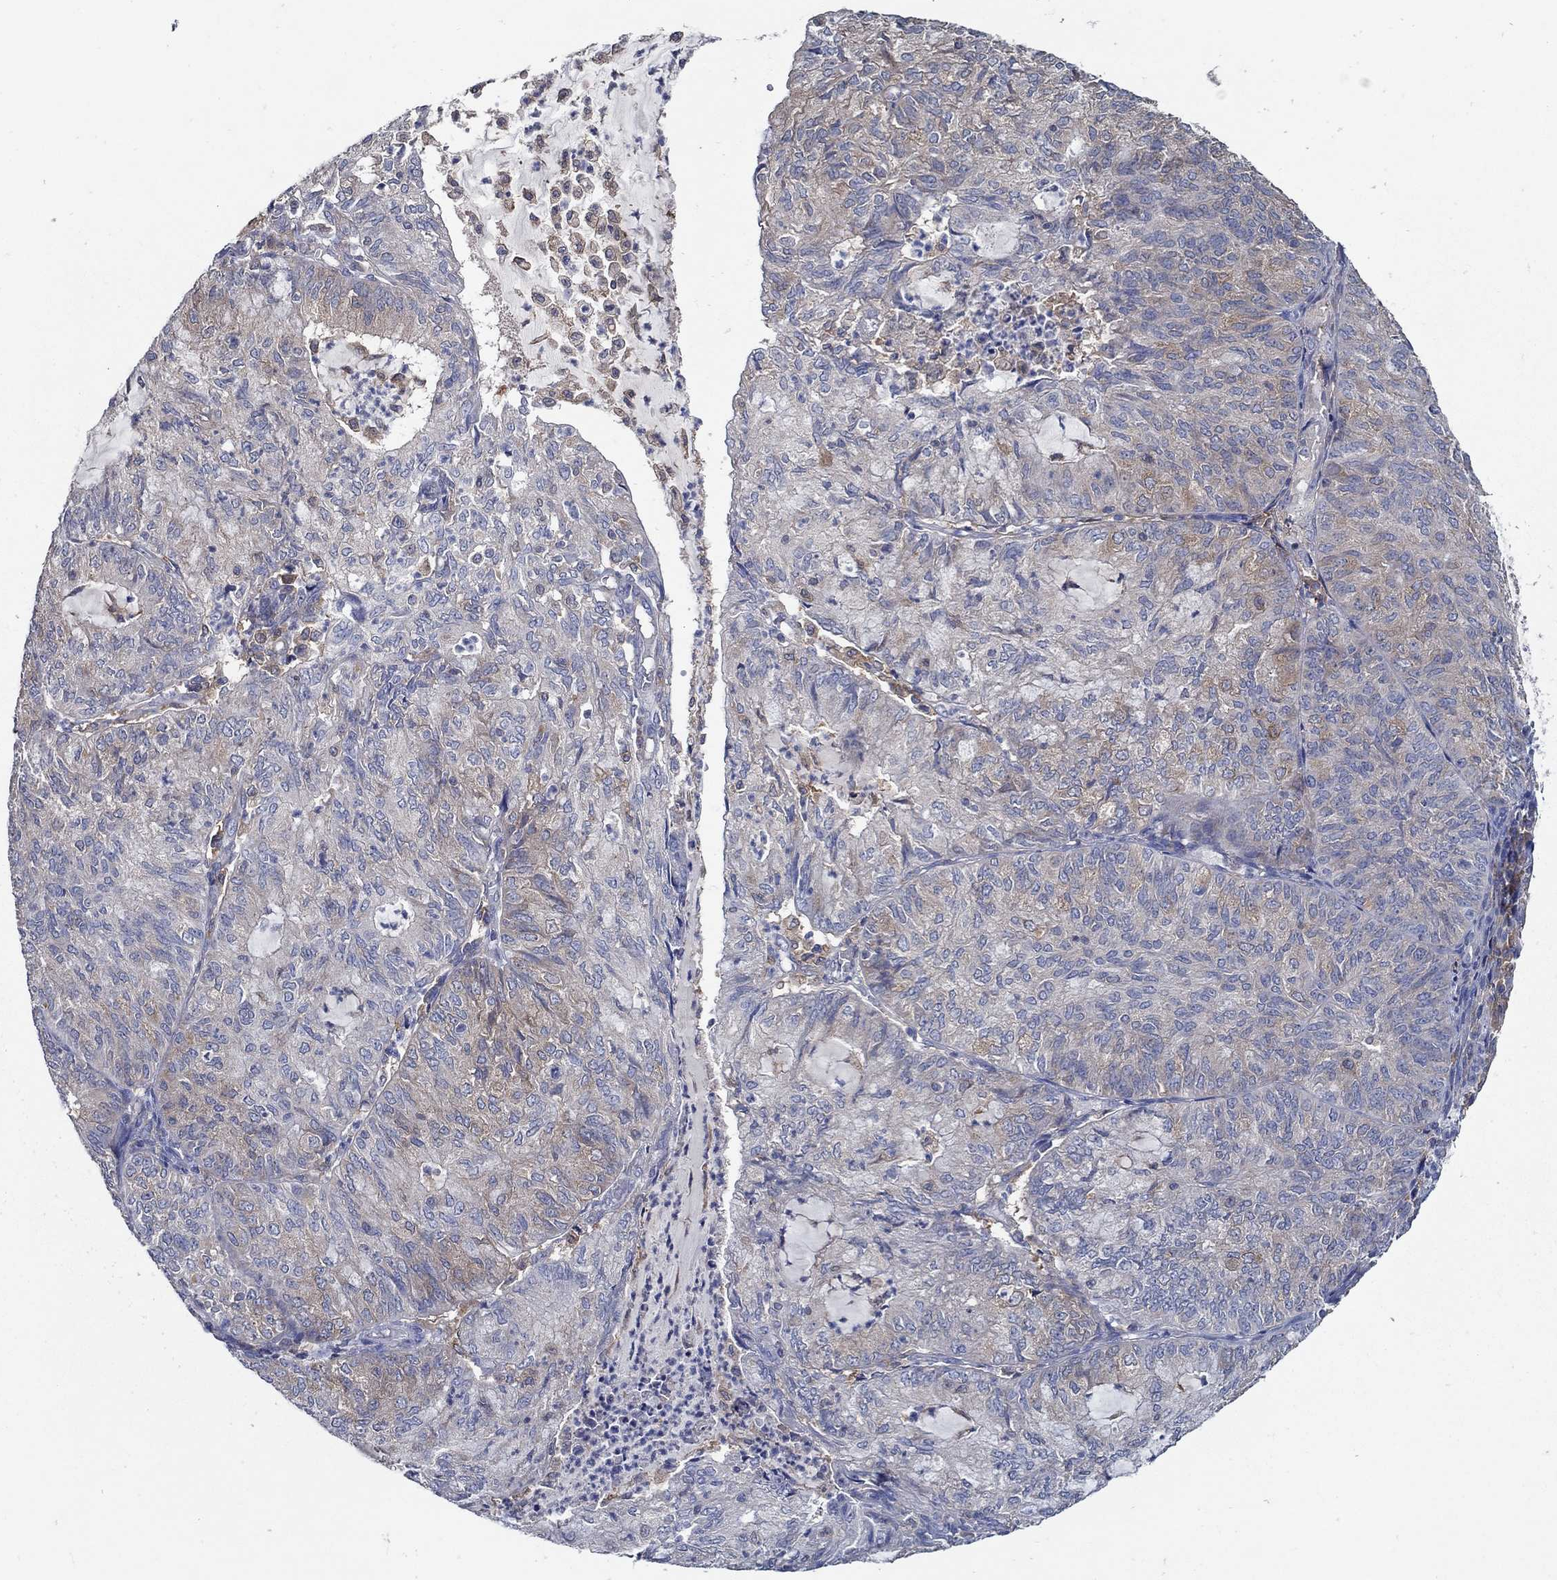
{"staining": {"intensity": "weak", "quantity": "<25%", "location": "cytoplasmic/membranous"}, "tissue": "endometrial cancer", "cell_type": "Tumor cells", "image_type": "cancer", "snomed": [{"axis": "morphology", "description": "Adenocarcinoma, NOS"}, {"axis": "topography", "description": "Endometrium"}], "caption": "A micrograph of human adenocarcinoma (endometrial) is negative for staining in tumor cells.", "gene": "MTHFR", "patient": {"sex": "female", "age": 82}}